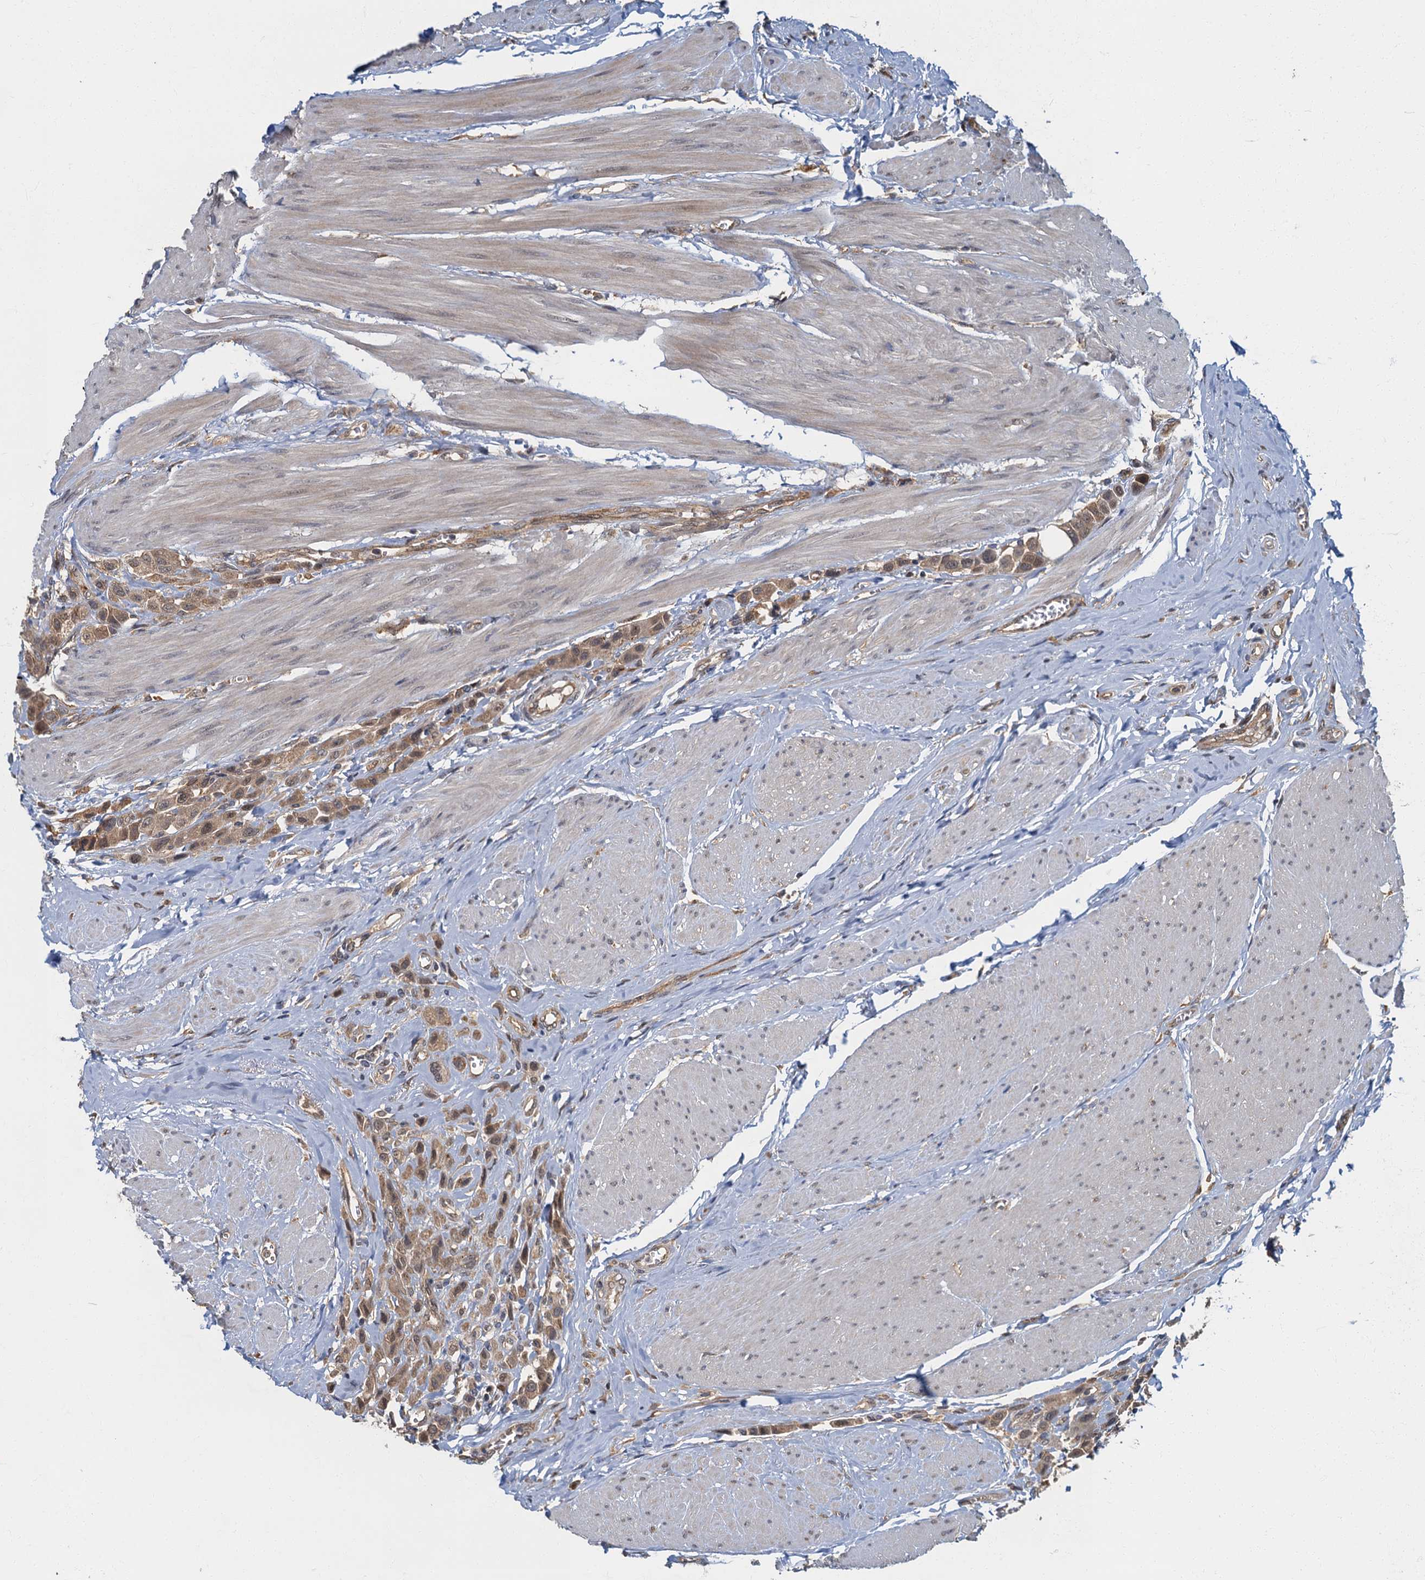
{"staining": {"intensity": "moderate", "quantity": ">75%", "location": "cytoplasmic/membranous,nuclear"}, "tissue": "urothelial cancer", "cell_type": "Tumor cells", "image_type": "cancer", "snomed": [{"axis": "morphology", "description": "Urothelial carcinoma, High grade"}, {"axis": "topography", "description": "Urinary bladder"}], "caption": "Immunohistochemistry (IHC) (DAB) staining of urothelial carcinoma (high-grade) shows moderate cytoplasmic/membranous and nuclear protein staining in approximately >75% of tumor cells. Using DAB (brown) and hematoxylin (blue) stains, captured at high magnification using brightfield microscopy.", "gene": "TBCK", "patient": {"sex": "male", "age": 50}}